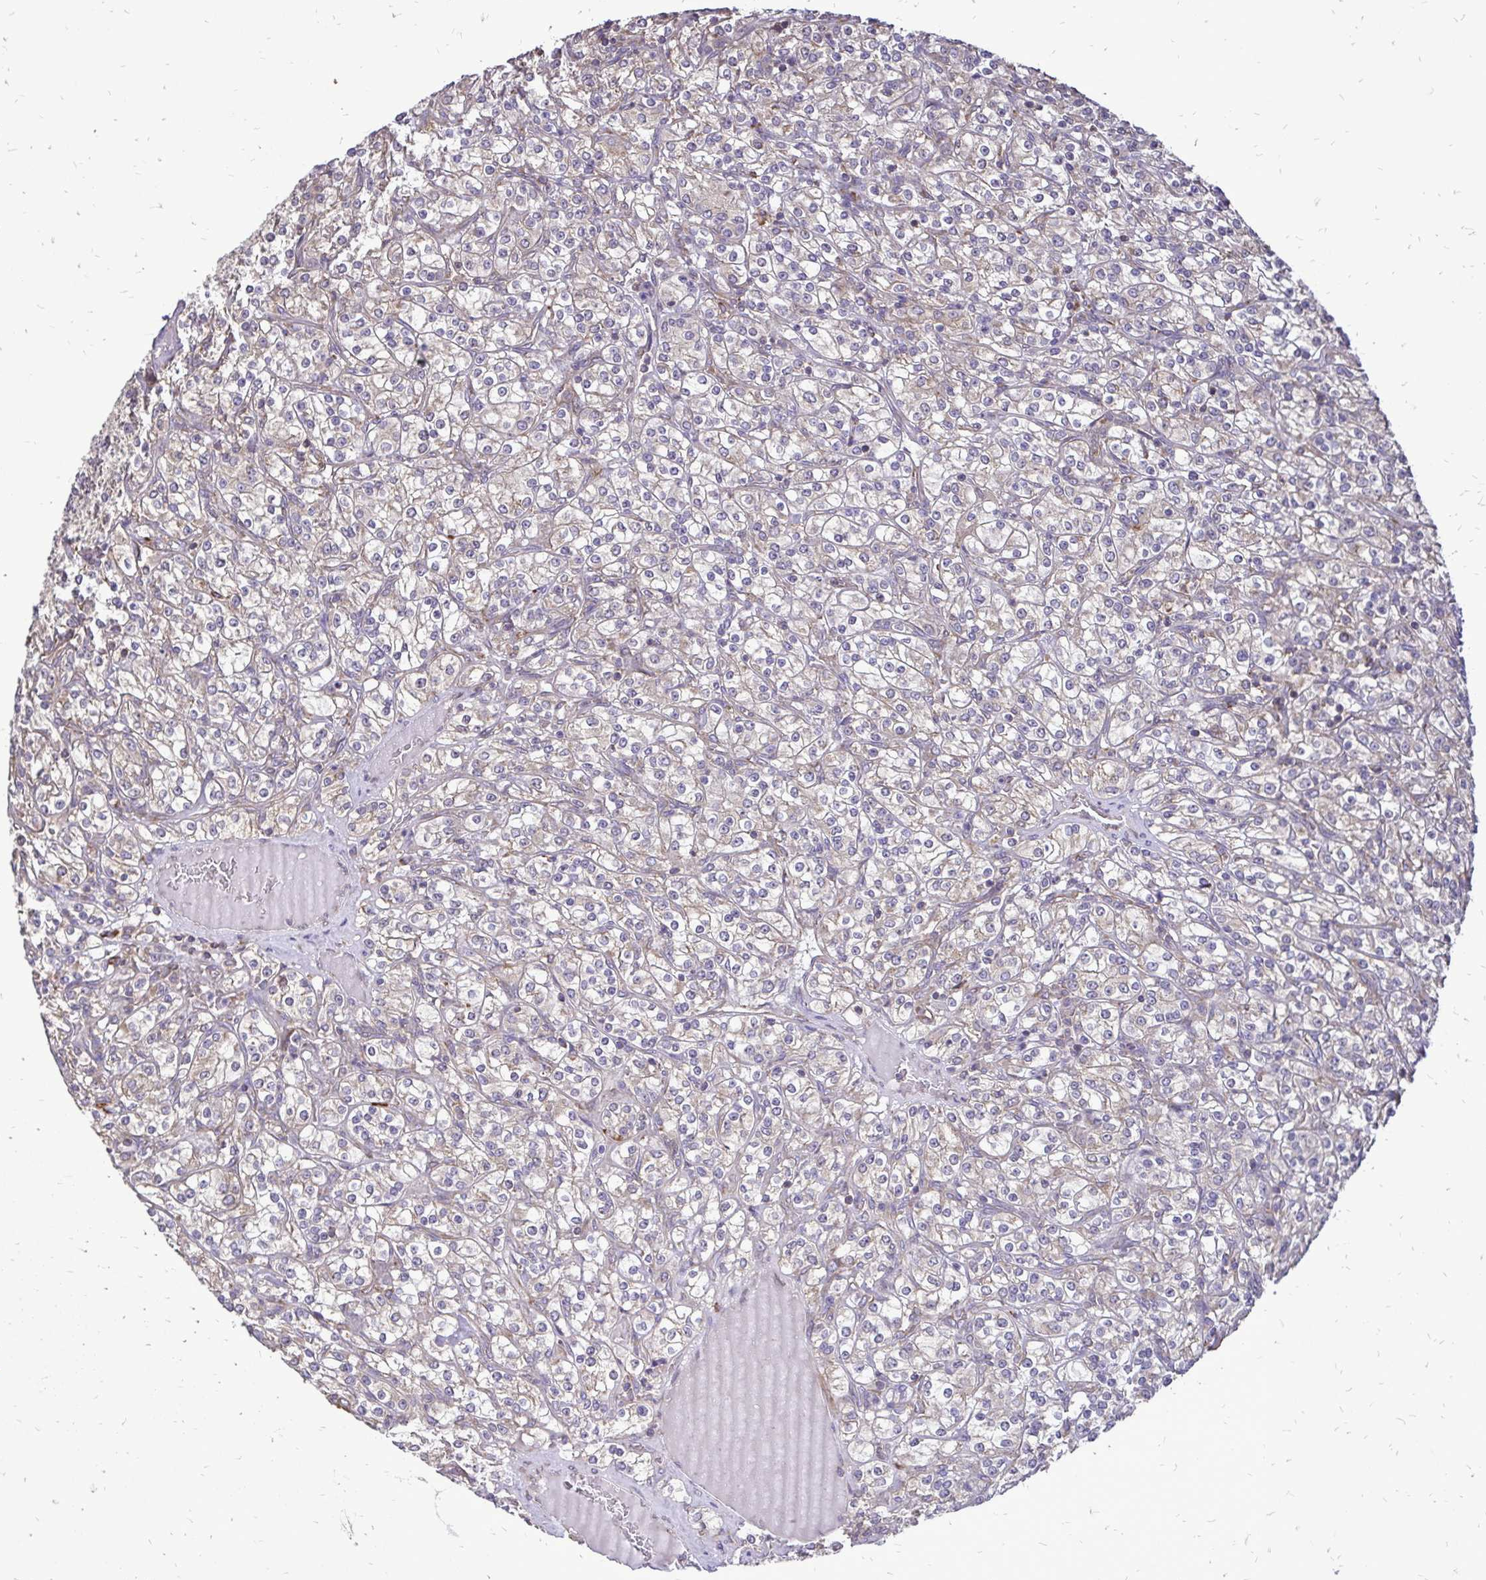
{"staining": {"intensity": "weak", "quantity": ">75%", "location": "cytoplasmic/membranous"}, "tissue": "renal cancer", "cell_type": "Tumor cells", "image_type": "cancer", "snomed": [{"axis": "morphology", "description": "Adenocarcinoma, NOS"}, {"axis": "topography", "description": "Kidney"}], "caption": "An image of adenocarcinoma (renal) stained for a protein reveals weak cytoplasmic/membranous brown staining in tumor cells.", "gene": "RPS3", "patient": {"sex": "male", "age": 77}}